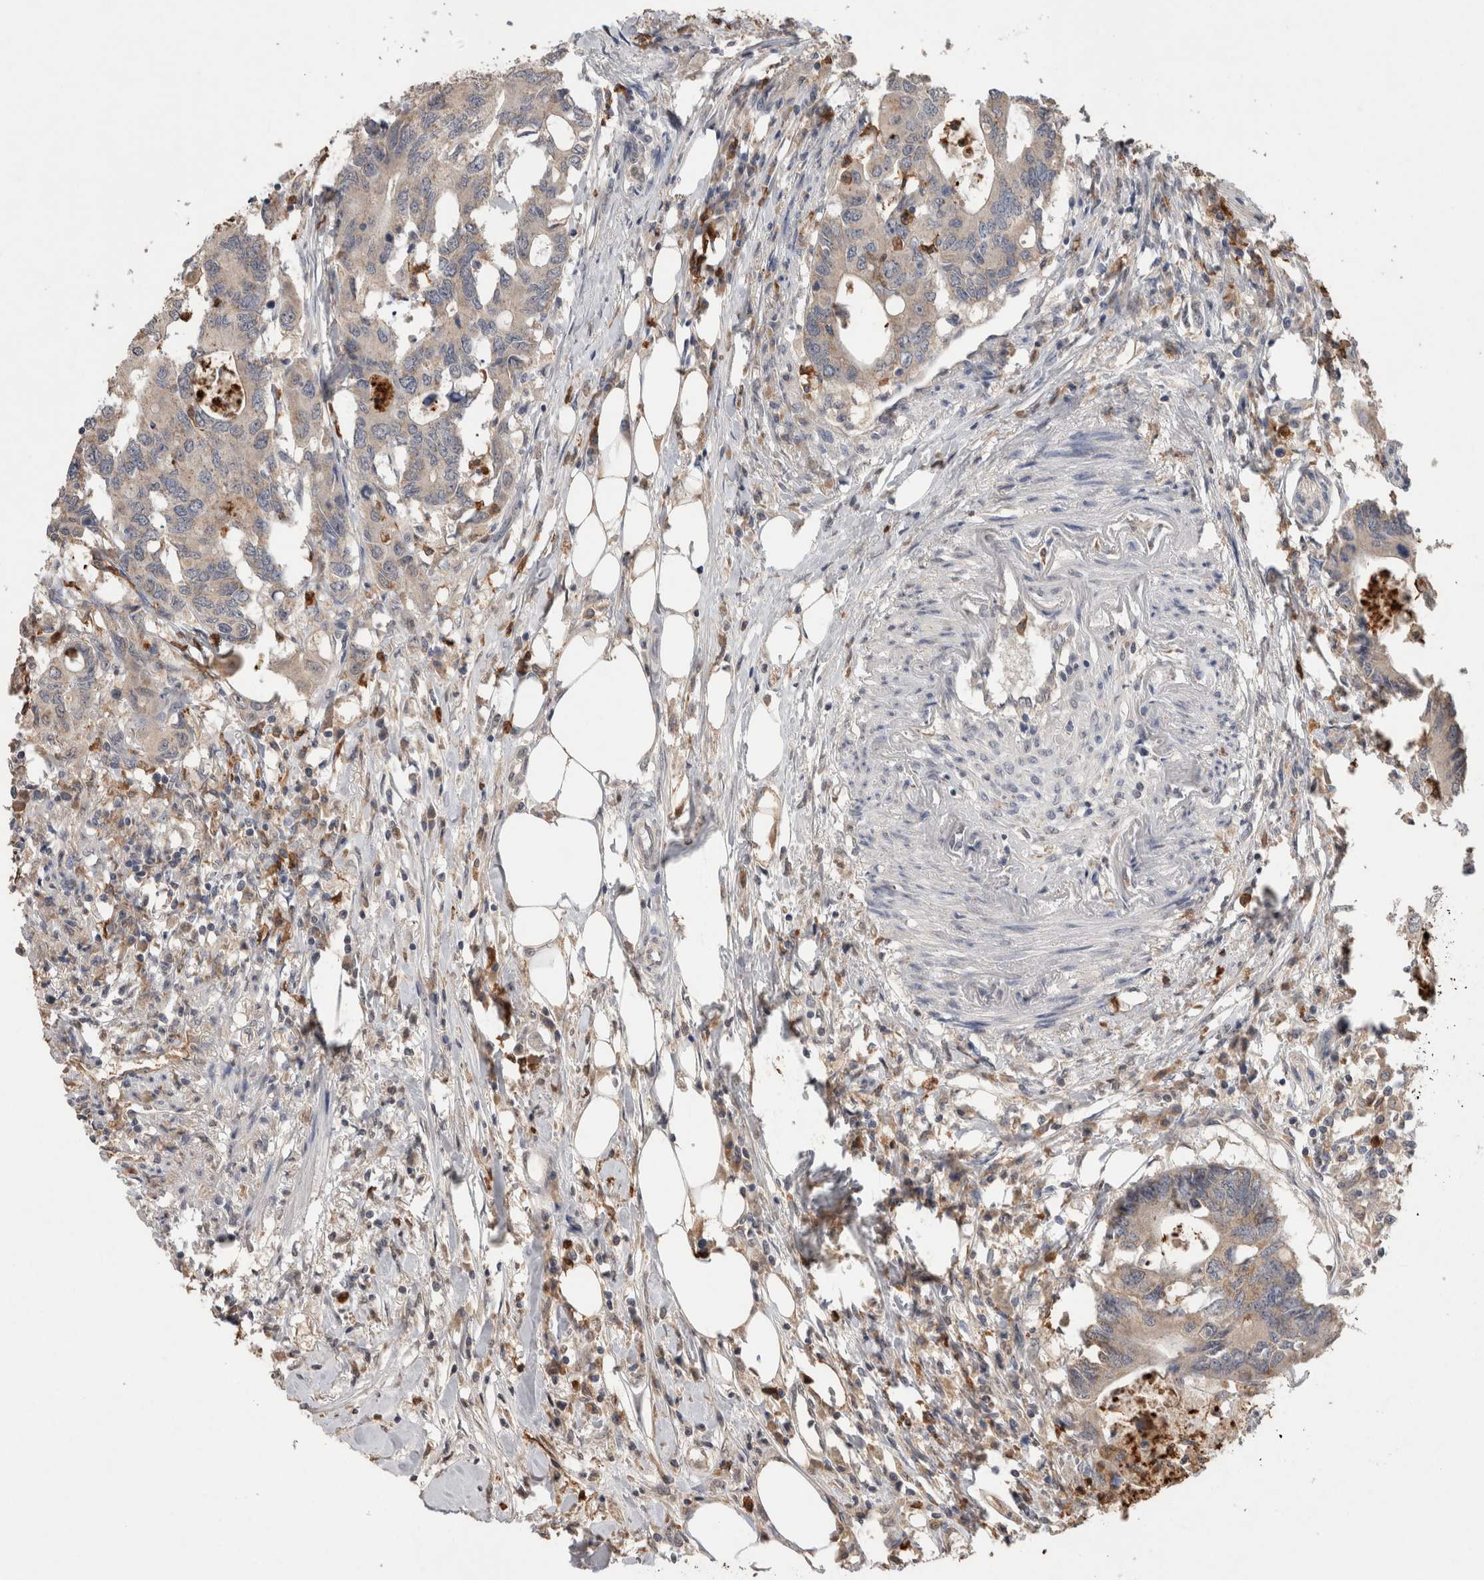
{"staining": {"intensity": "weak", "quantity": ">75%", "location": "cytoplasmic/membranous"}, "tissue": "colorectal cancer", "cell_type": "Tumor cells", "image_type": "cancer", "snomed": [{"axis": "morphology", "description": "Adenocarcinoma, NOS"}, {"axis": "topography", "description": "Colon"}], "caption": "DAB (3,3'-diaminobenzidine) immunohistochemical staining of human adenocarcinoma (colorectal) shows weak cytoplasmic/membranous protein expression in about >75% of tumor cells.", "gene": "FABP7", "patient": {"sex": "male", "age": 71}}